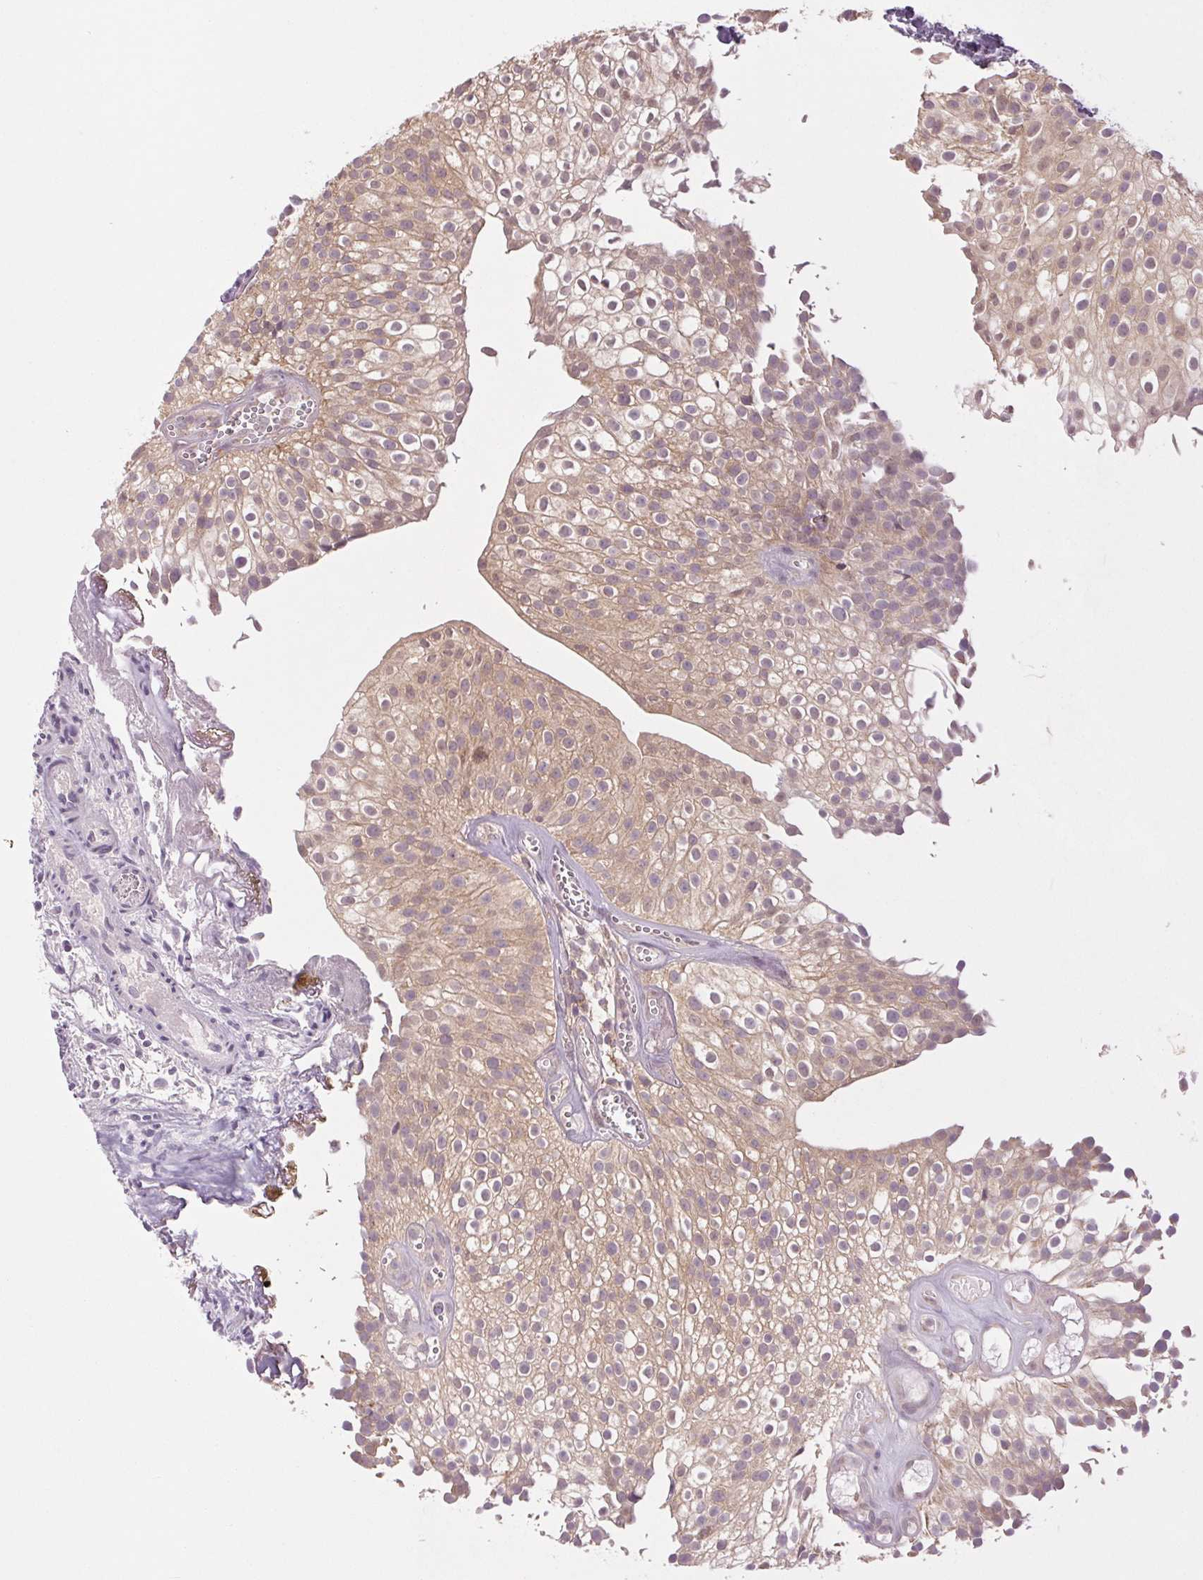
{"staining": {"intensity": "weak", "quantity": ">75%", "location": "cytoplasmic/membranous"}, "tissue": "urothelial cancer", "cell_type": "Tumor cells", "image_type": "cancer", "snomed": [{"axis": "morphology", "description": "Urothelial carcinoma, Low grade"}, {"axis": "topography", "description": "Urinary bladder"}], "caption": "This is a histology image of immunohistochemistry staining of urothelial cancer, which shows weak staining in the cytoplasmic/membranous of tumor cells.", "gene": "MAP3K5", "patient": {"sex": "male", "age": 70}}